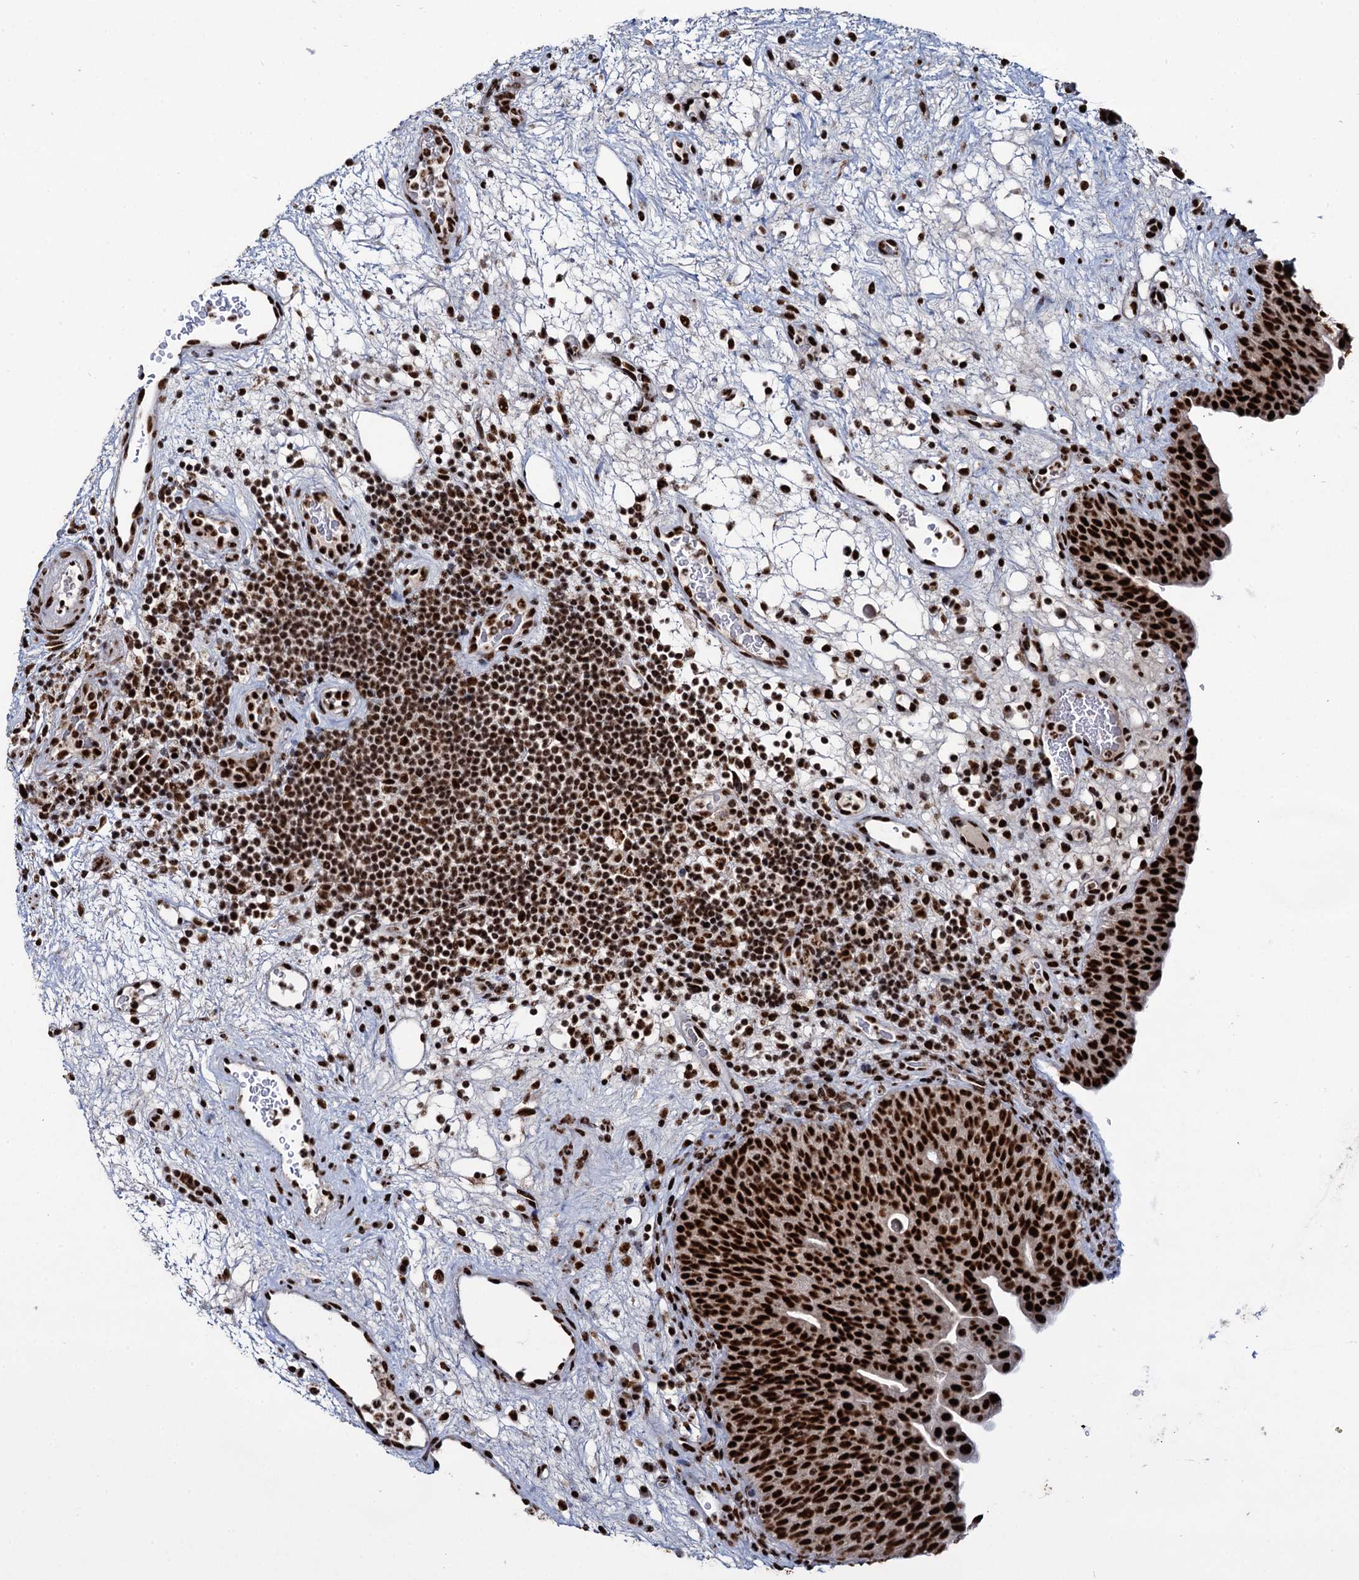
{"staining": {"intensity": "strong", "quantity": ">75%", "location": "nuclear"}, "tissue": "urinary bladder", "cell_type": "Urothelial cells", "image_type": "normal", "snomed": [{"axis": "morphology", "description": "Normal tissue, NOS"}, {"axis": "topography", "description": "Urinary bladder"}], "caption": "IHC of unremarkable urinary bladder exhibits high levels of strong nuclear staining in approximately >75% of urothelial cells.", "gene": "RPUSD4", "patient": {"sex": "male", "age": 71}}